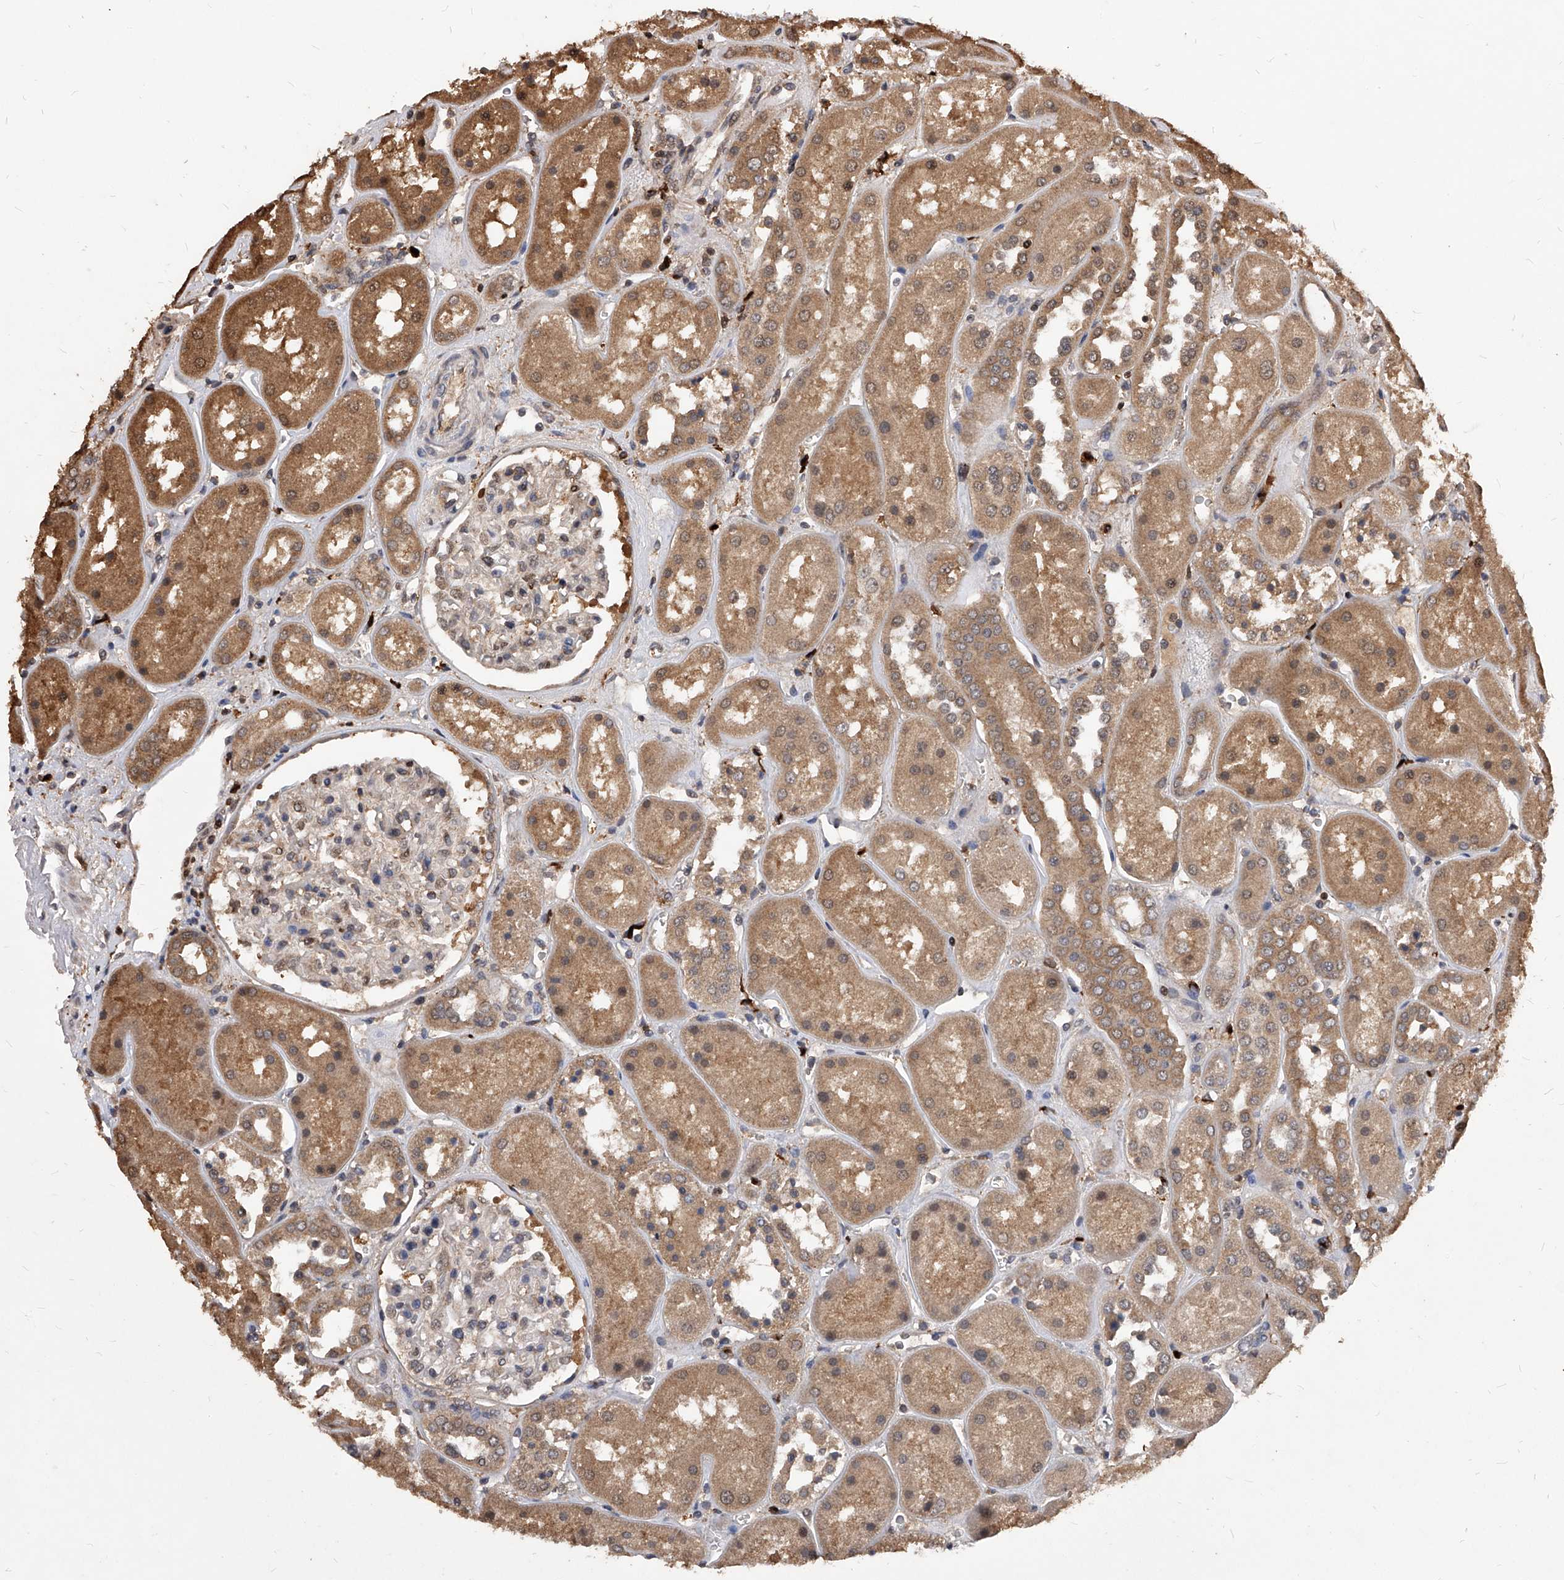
{"staining": {"intensity": "weak", "quantity": "25%-75%", "location": "cytoplasmic/membranous,nuclear"}, "tissue": "kidney", "cell_type": "Cells in glomeruli", "image_type": "normal", "snomed": [{"axis": "morphology", "description": "Normal tissue, NOS"}, {"axis": "topography", "description": "Kidney"}], "caption": "This micrograph demonstrates unremarkable kidney stained with immunohistochemistry to label a protein in brown. The cytoplasmic/membranous,nuclear of cells in glomeruli show weak positivity for the protein. Nuclei are counter-stained blue.", "gene": "ID1", "patient": {"sex": "male", "age": 70}}